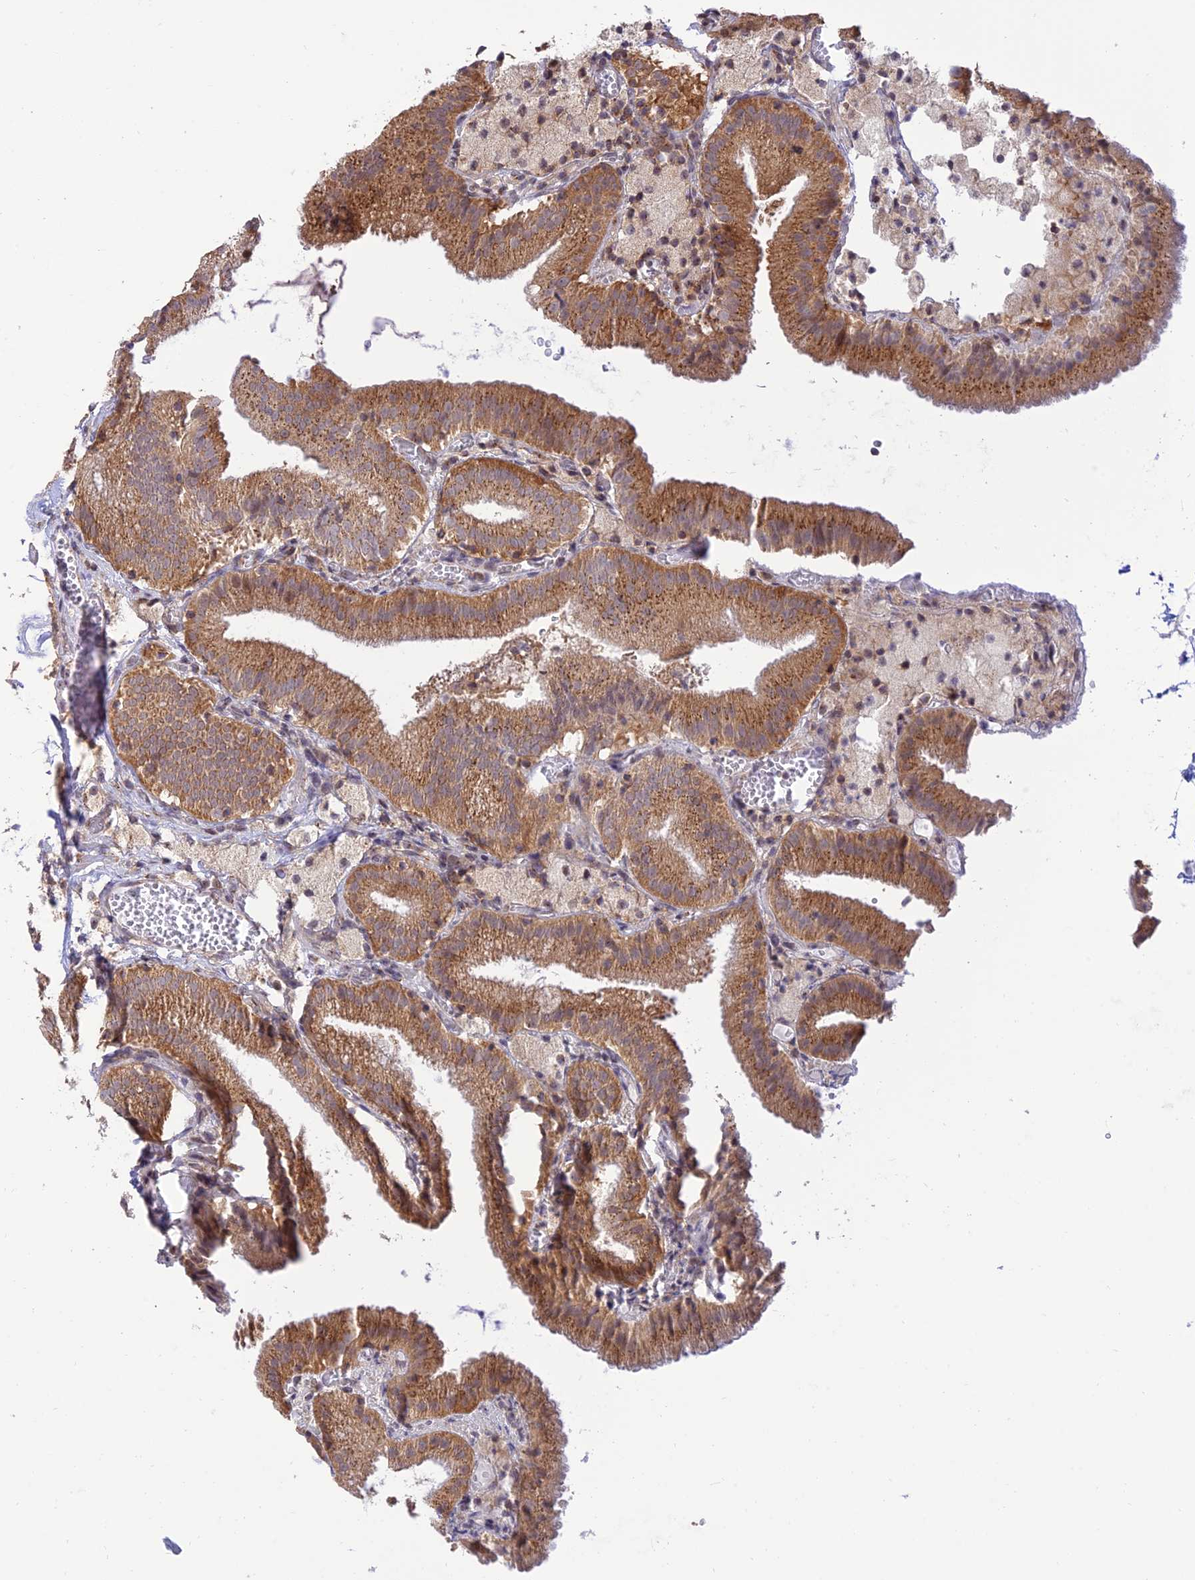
{"staining": {"intensity": "strong", "quantity": ">75%", "location": "cytoplasmic/membranous"}, "tissue": "gallbladder", "cell_type": "Glandular cells", "image_type": "normal", "snomed": [{"axis": "morphology", "description": "Normal tissue, NOS"}, {"axis": "topography", "description": "Gallbladder"}], "caption": "A photomicrograph of gallbladder stained for a protein displays strong cytoplasmic/membranous brown staining in glandular cells.", "gene": "GOLGA3", "patient": {"sex": "male", "age": 54}}